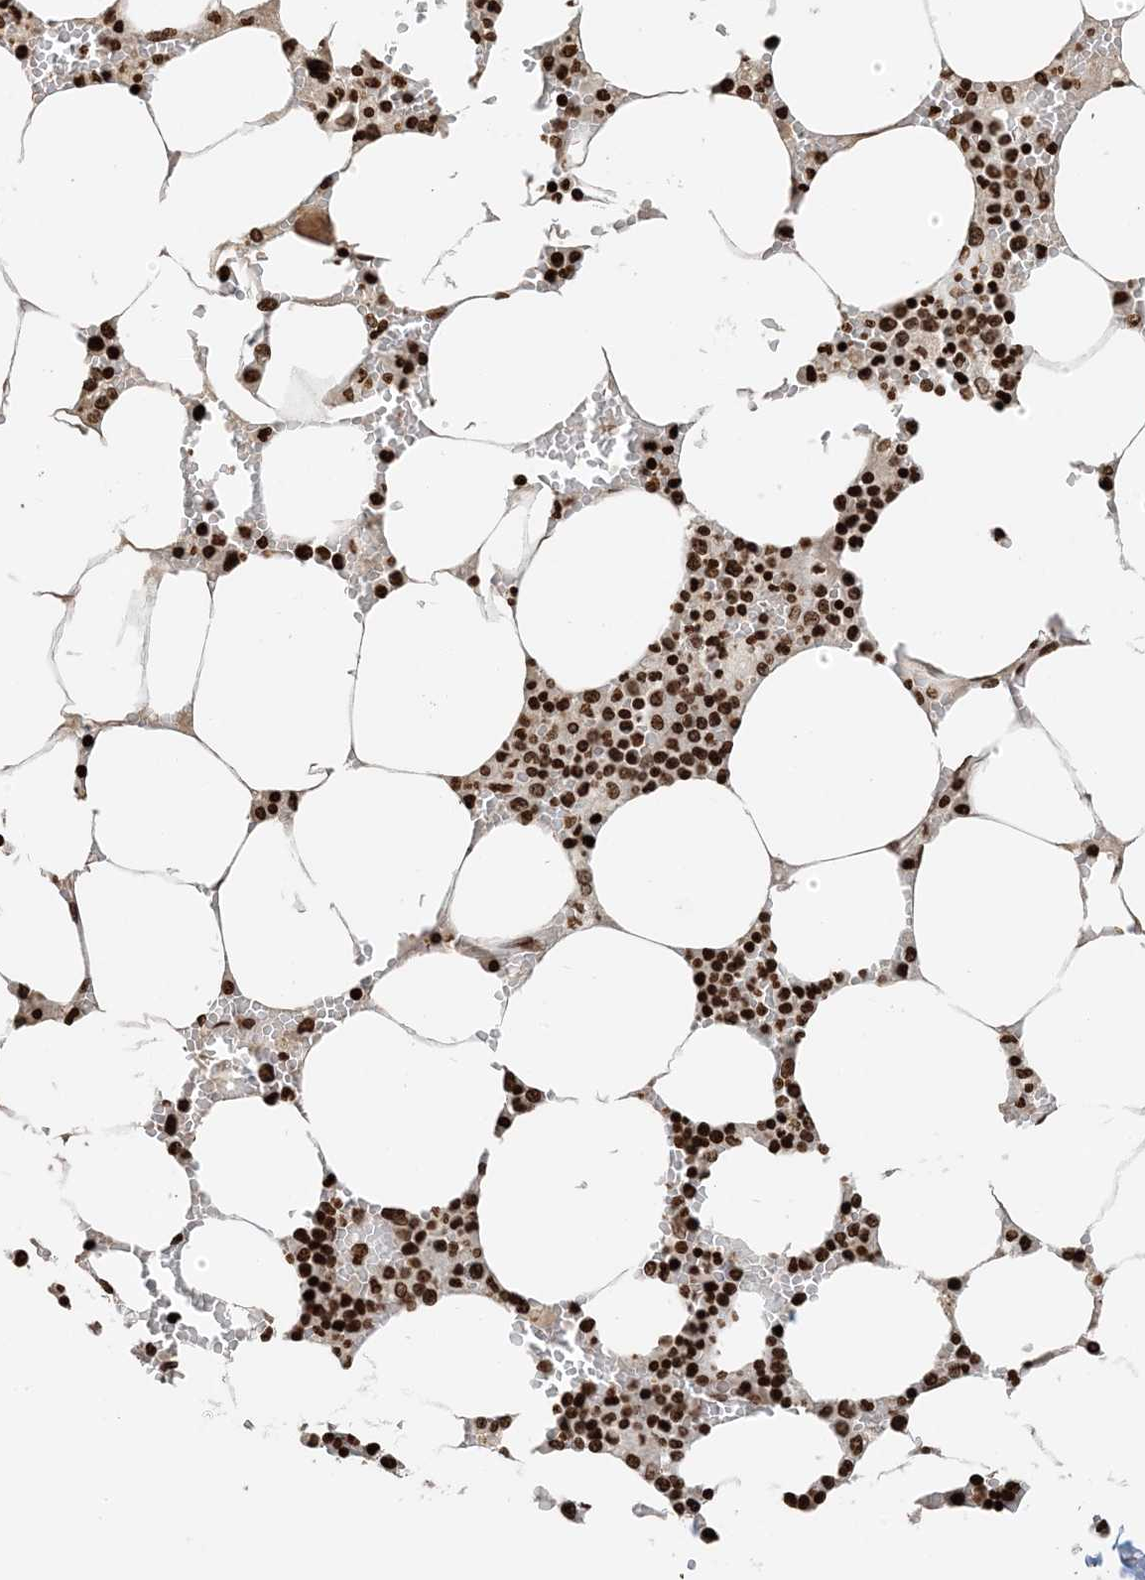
{"staining": {"intensity": "strong", "quantity": ">75%", "location": "nuclear"}, "tissue": "bone marrow", "cell_type": "Hematopoietic cells", "image_type": "normal", "snomed": [{"axis": "morphology", "description": "Normal tissue, NOS"}, {"axis": "topography", "description": "Bone marrow"}], "caption": "IHC (DAB (3,3'-diaminobenzidine)) staining of normal human bone marrow shows strong nuclear protein positivity in approximately >75% of hematopoietic cells.", "gene": "H3", "patient": {"sex": "male", "age": 70}}